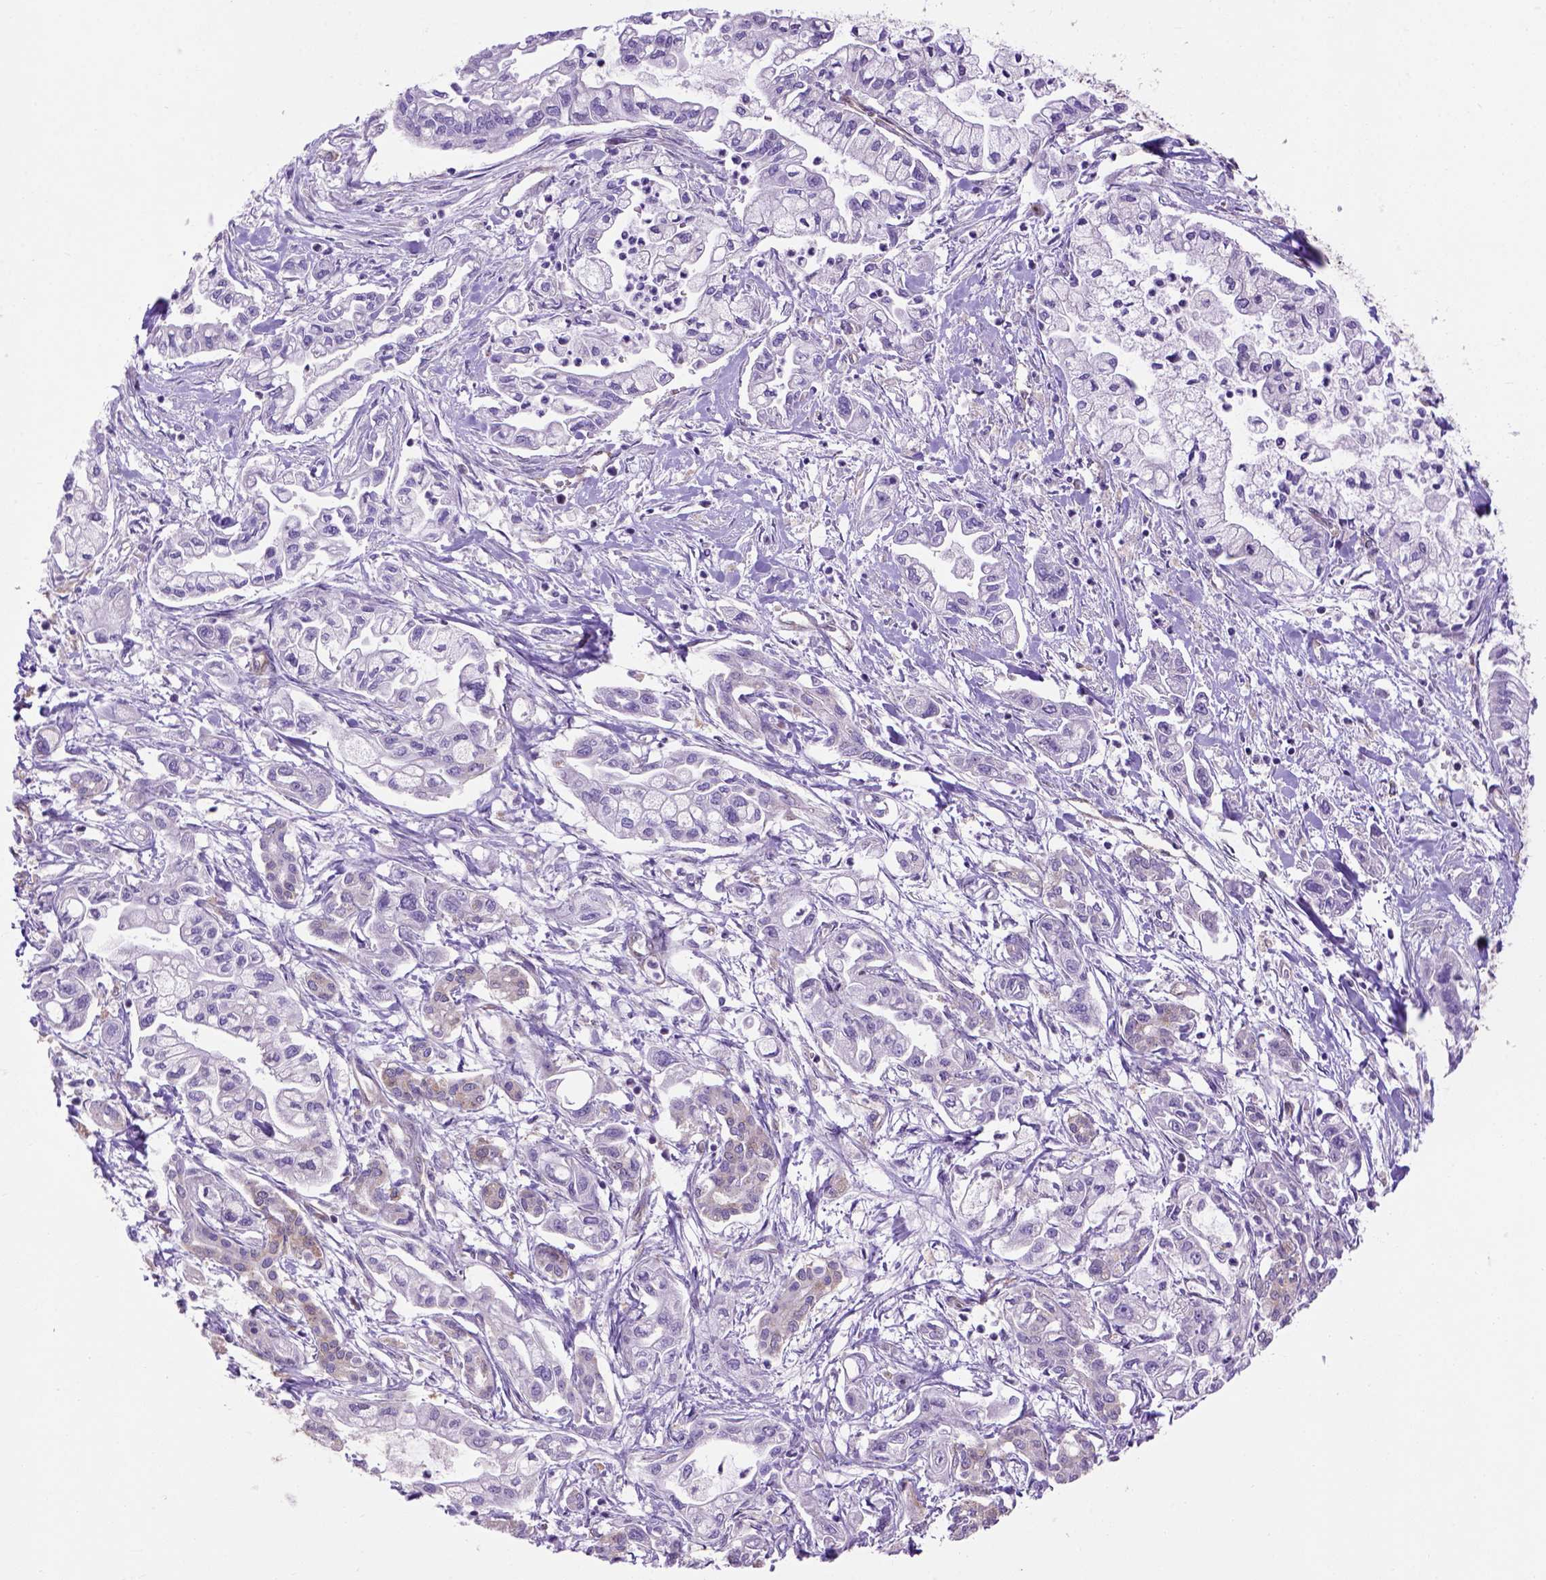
{"staining": {"intensity": "negative", "quantity": "none", "location": "none"}, "tissue": "pancreatic cancer", "cell_type": "Tumor cells", "image_type": "cancer", "snomed": [{"axis": "morphology", "description": "Adenocarcinoma, NOS"}, {"axis": "topography", "description": "Pancreas"}], "caption": "Pancreatic adenocarcinoma was stained to show a protein in brown. There is no significant positivity in tumor cells.", "gene": "CASKIN2", "patient": {"sex": "male", "age": 54}}